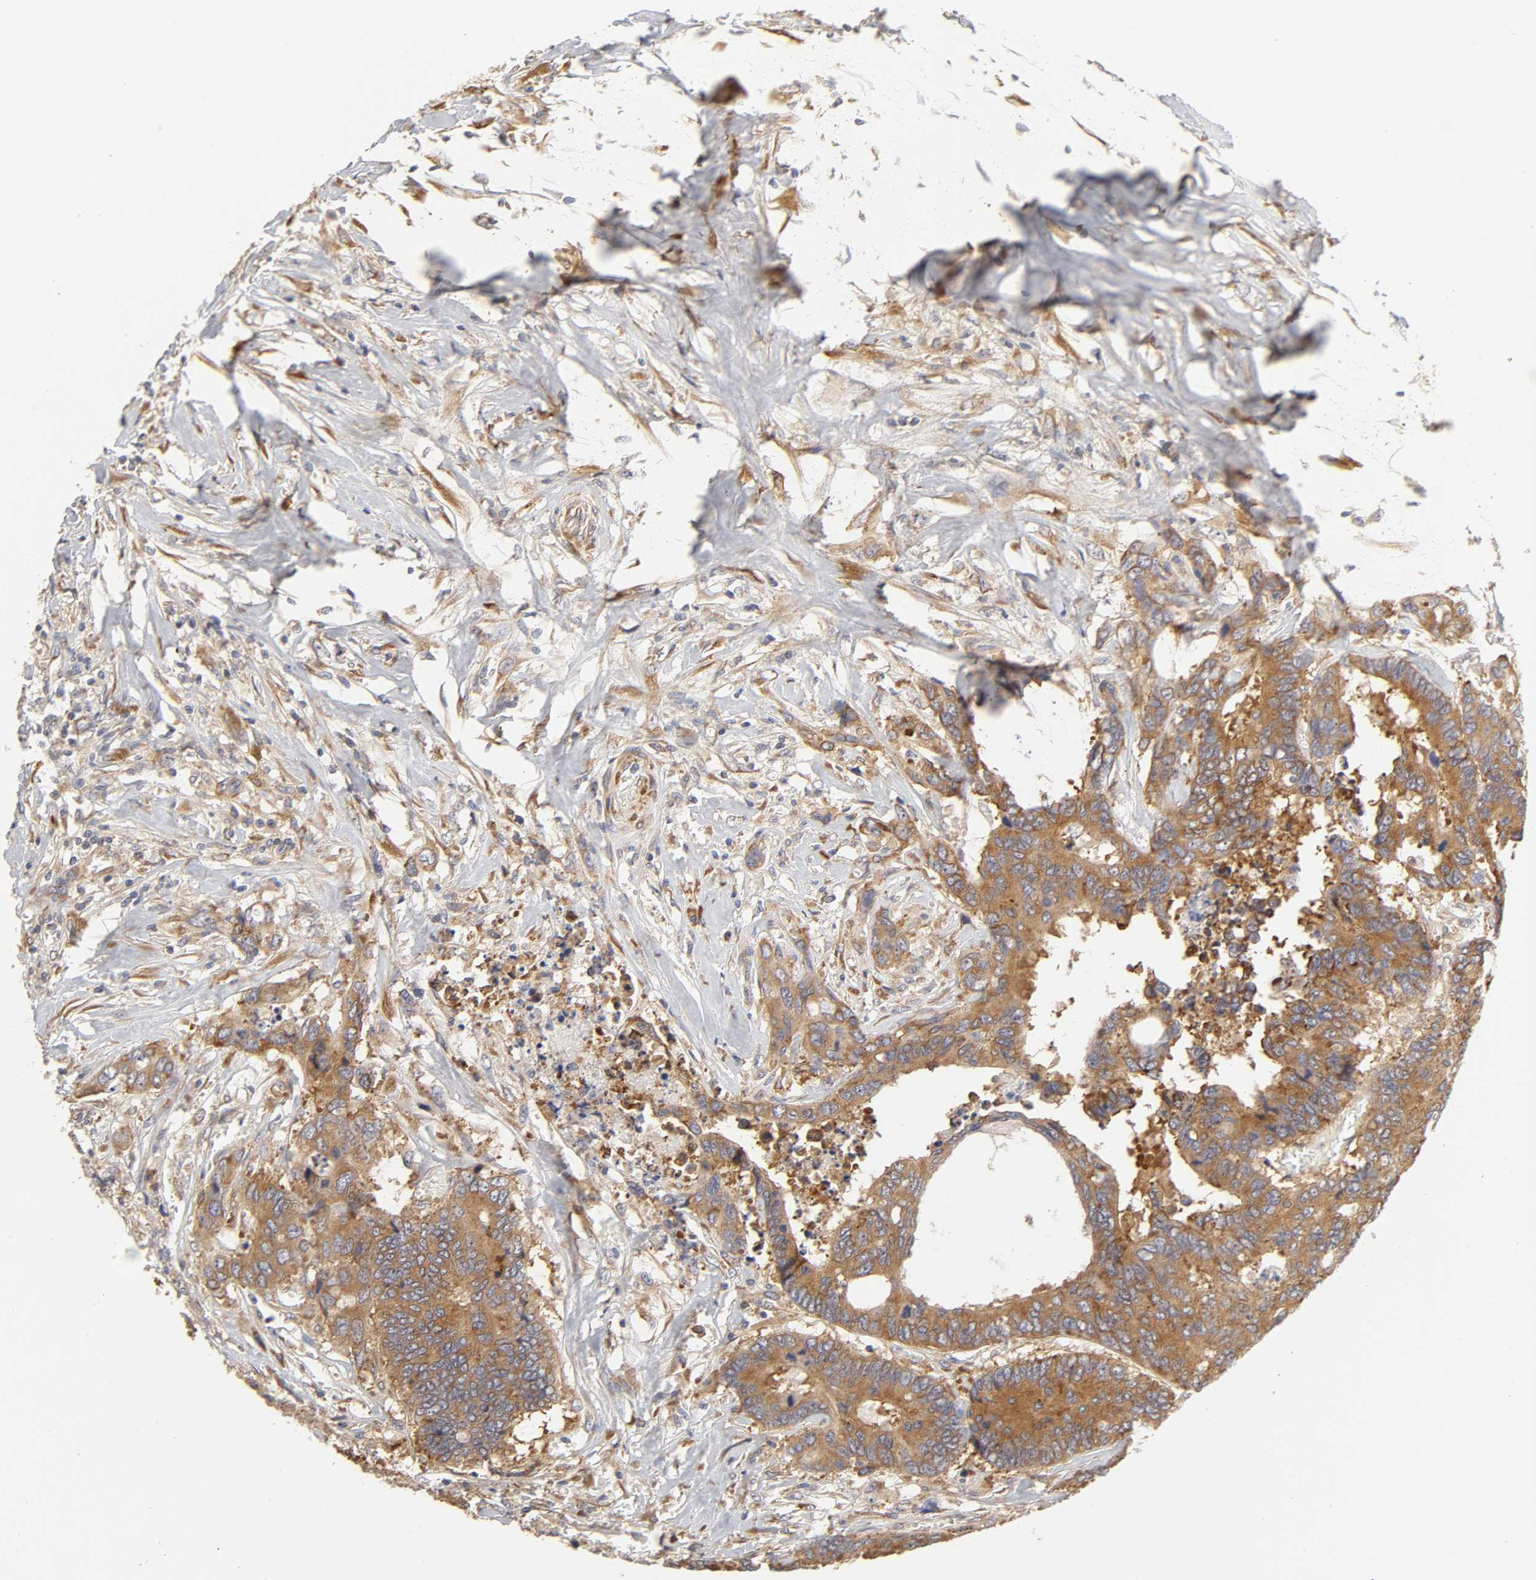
{"staining": {"intensity": "moderate", "quantity": ">75%", "location": "cytoplasmic/membranous"}, "tissue": "colorectal cancer", "cell_type": "Tumor cells", "image_type": "cancer", "snomed": [{"axis": "morphology", "description": "Adenocarcinoma, NOS"}, {"axis": "topography", "description": "Rectum"}], "caption": "Colorectal cancer tissue reveals moderate cytoplasmic/membranous expression in about >75% of tumor cells", "gene": "RPL14", "patient": {"sex": "male", "age": 55}}